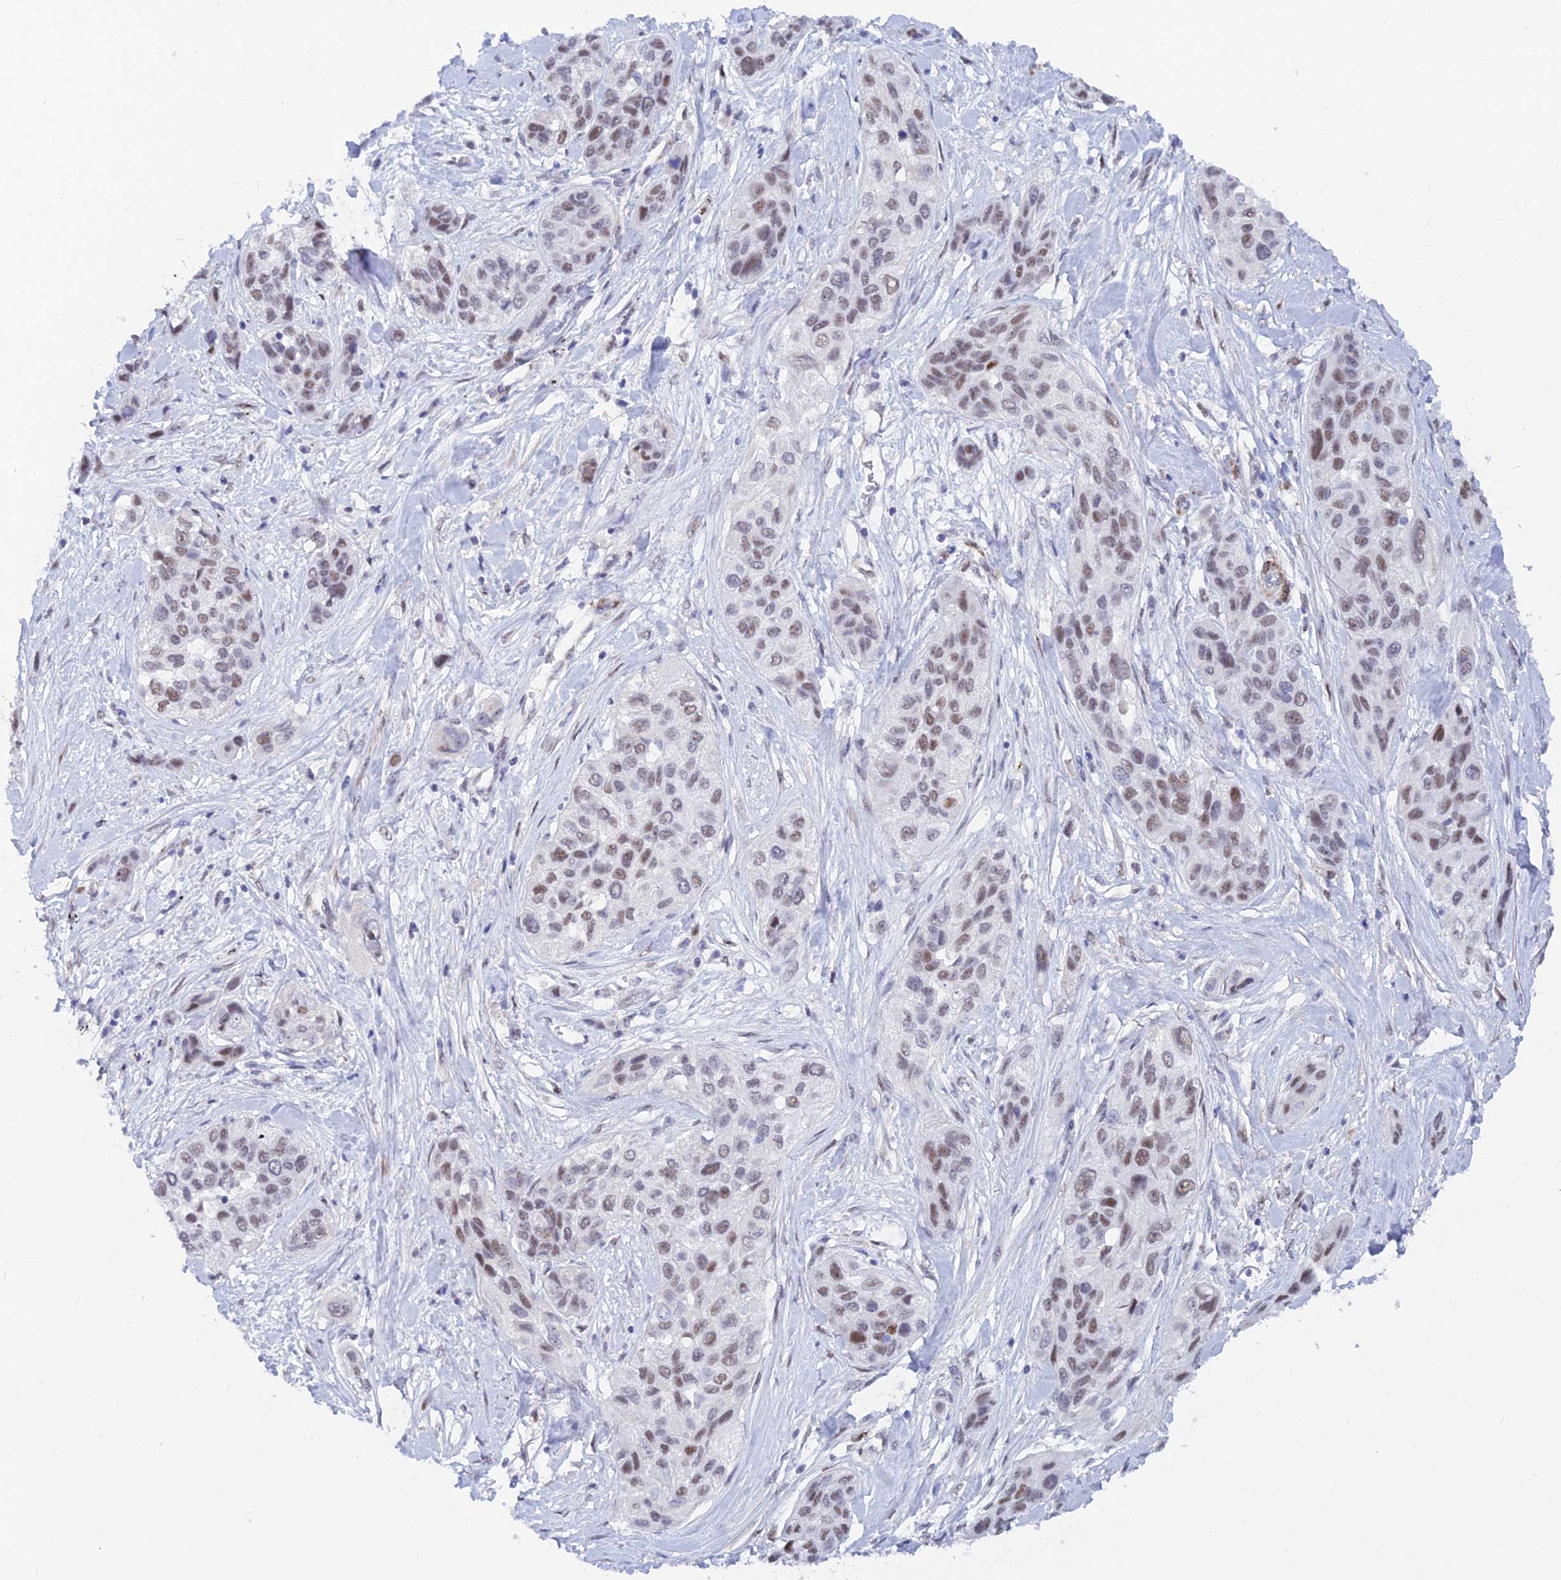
{"staining": {"intensity": "moderate", "quantity": "25%-75%", "location": "nuclear"}, "tissue": "lung cancer", "cell_type": "Tumor cells", "image_type": "cancer", "snomed": [{"axis": "morphology", "description": "Squamous cell carcinoma, NOS"}, {"axis": "topography", "description": "Lung"}], "caption": "Lung squamous cell carcinoma was stained to show a protein in brown. There is medium levels of moderate nuclear staining in about 25%-75% of tumor cells.", "gene": "CLK4", "patient": {"sex": "female", "age": 70}}